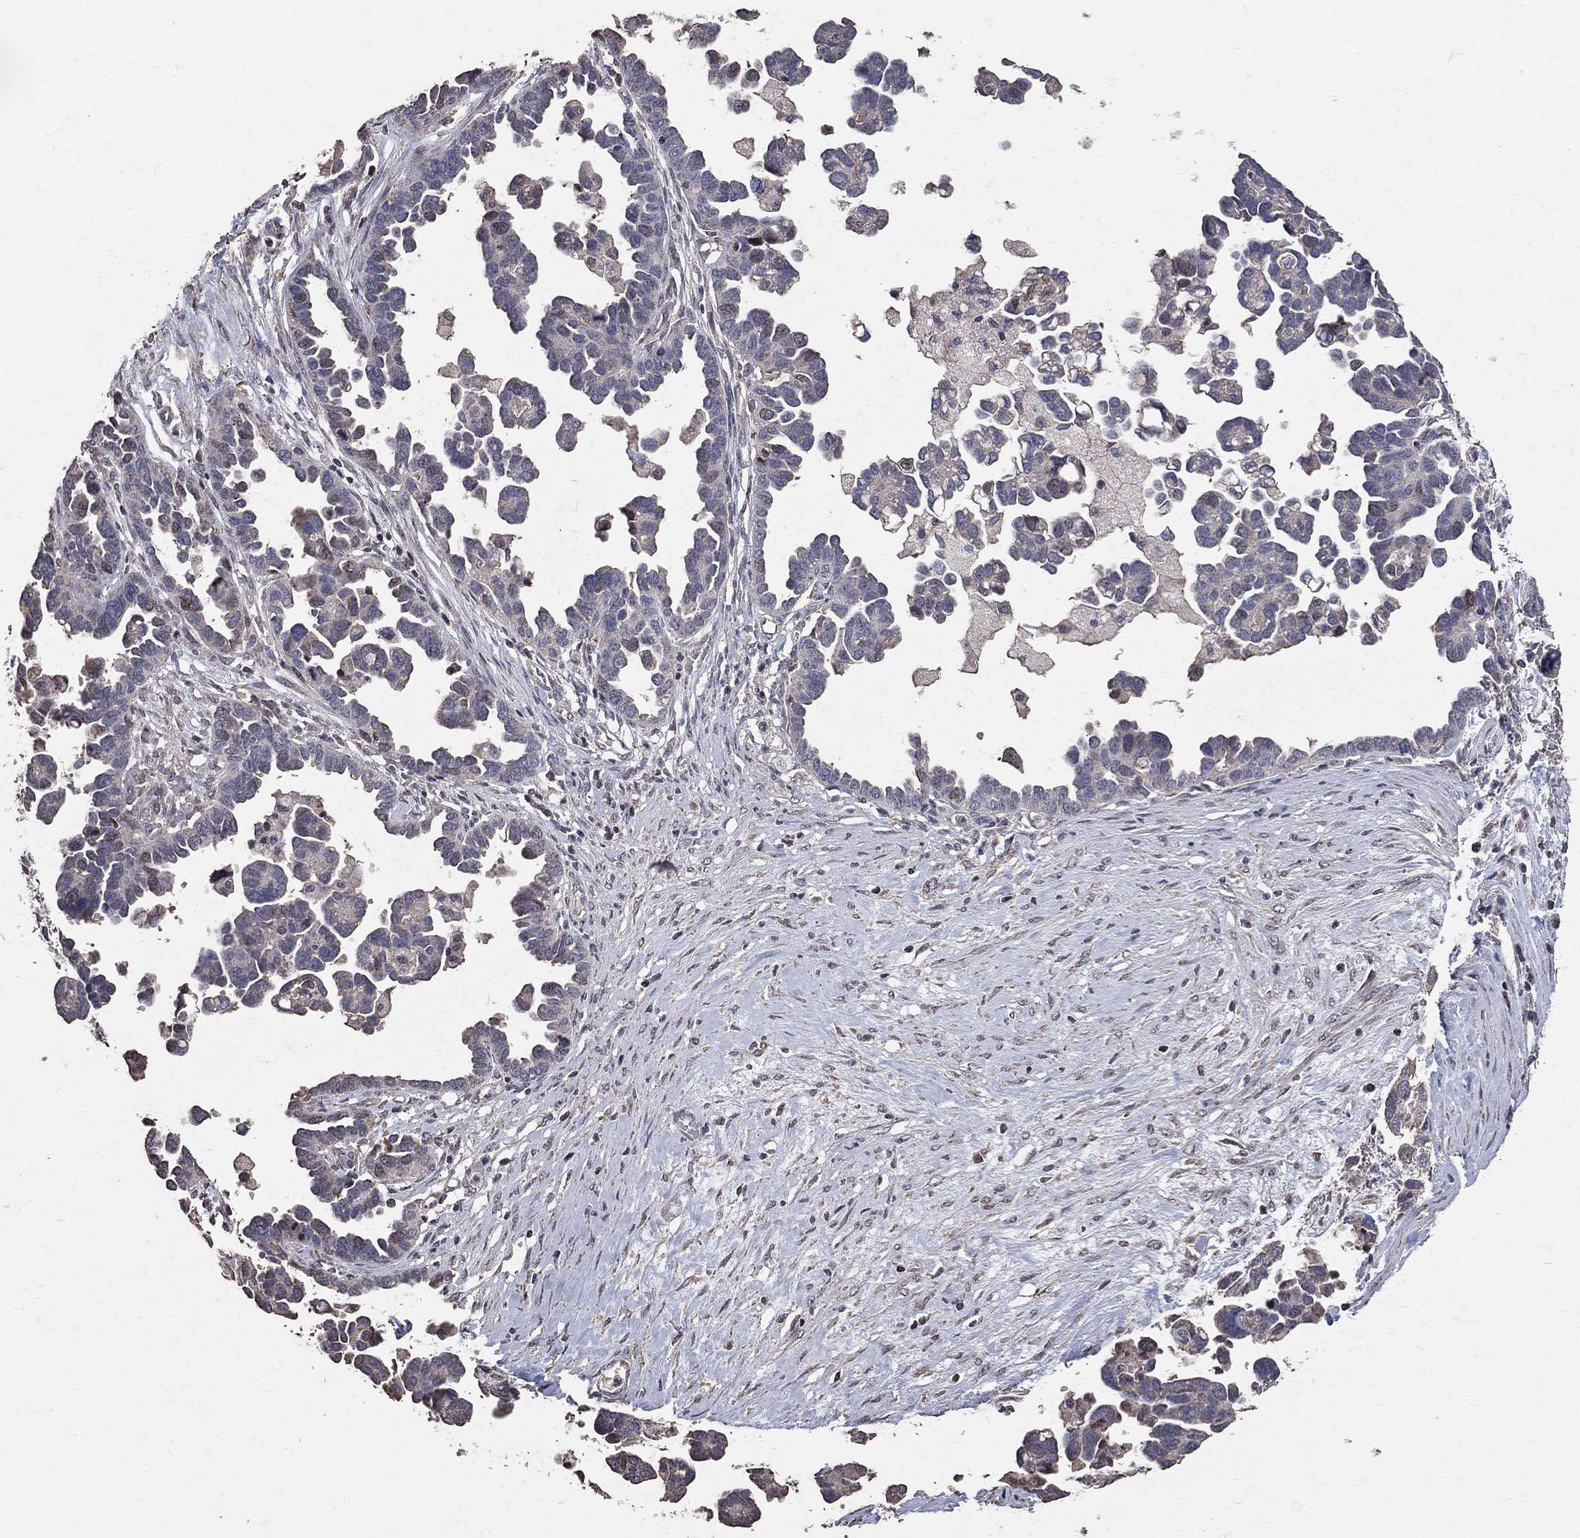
{"staining": {"intensity": "negative", "quantity": "none", "location": "none"}, "tissue": "ovarian cancer", "cell_type": "Tumor cells", "image_type": "cancer", "snomed": [{"axis": "morphology", "description": "Cystadenocarcinoma, serous, NOS"}, {"axis": "topography", "description": "Ovary"}], "caption": "An image of serous cystadenocarcinoma (ovarian) stained for a protein reveals no brown staining in tumor cells. (DAB IHC with hematoxylin counter stain).", "gene": "LY6K", "patient": {"sex": "female", "age": 54}}